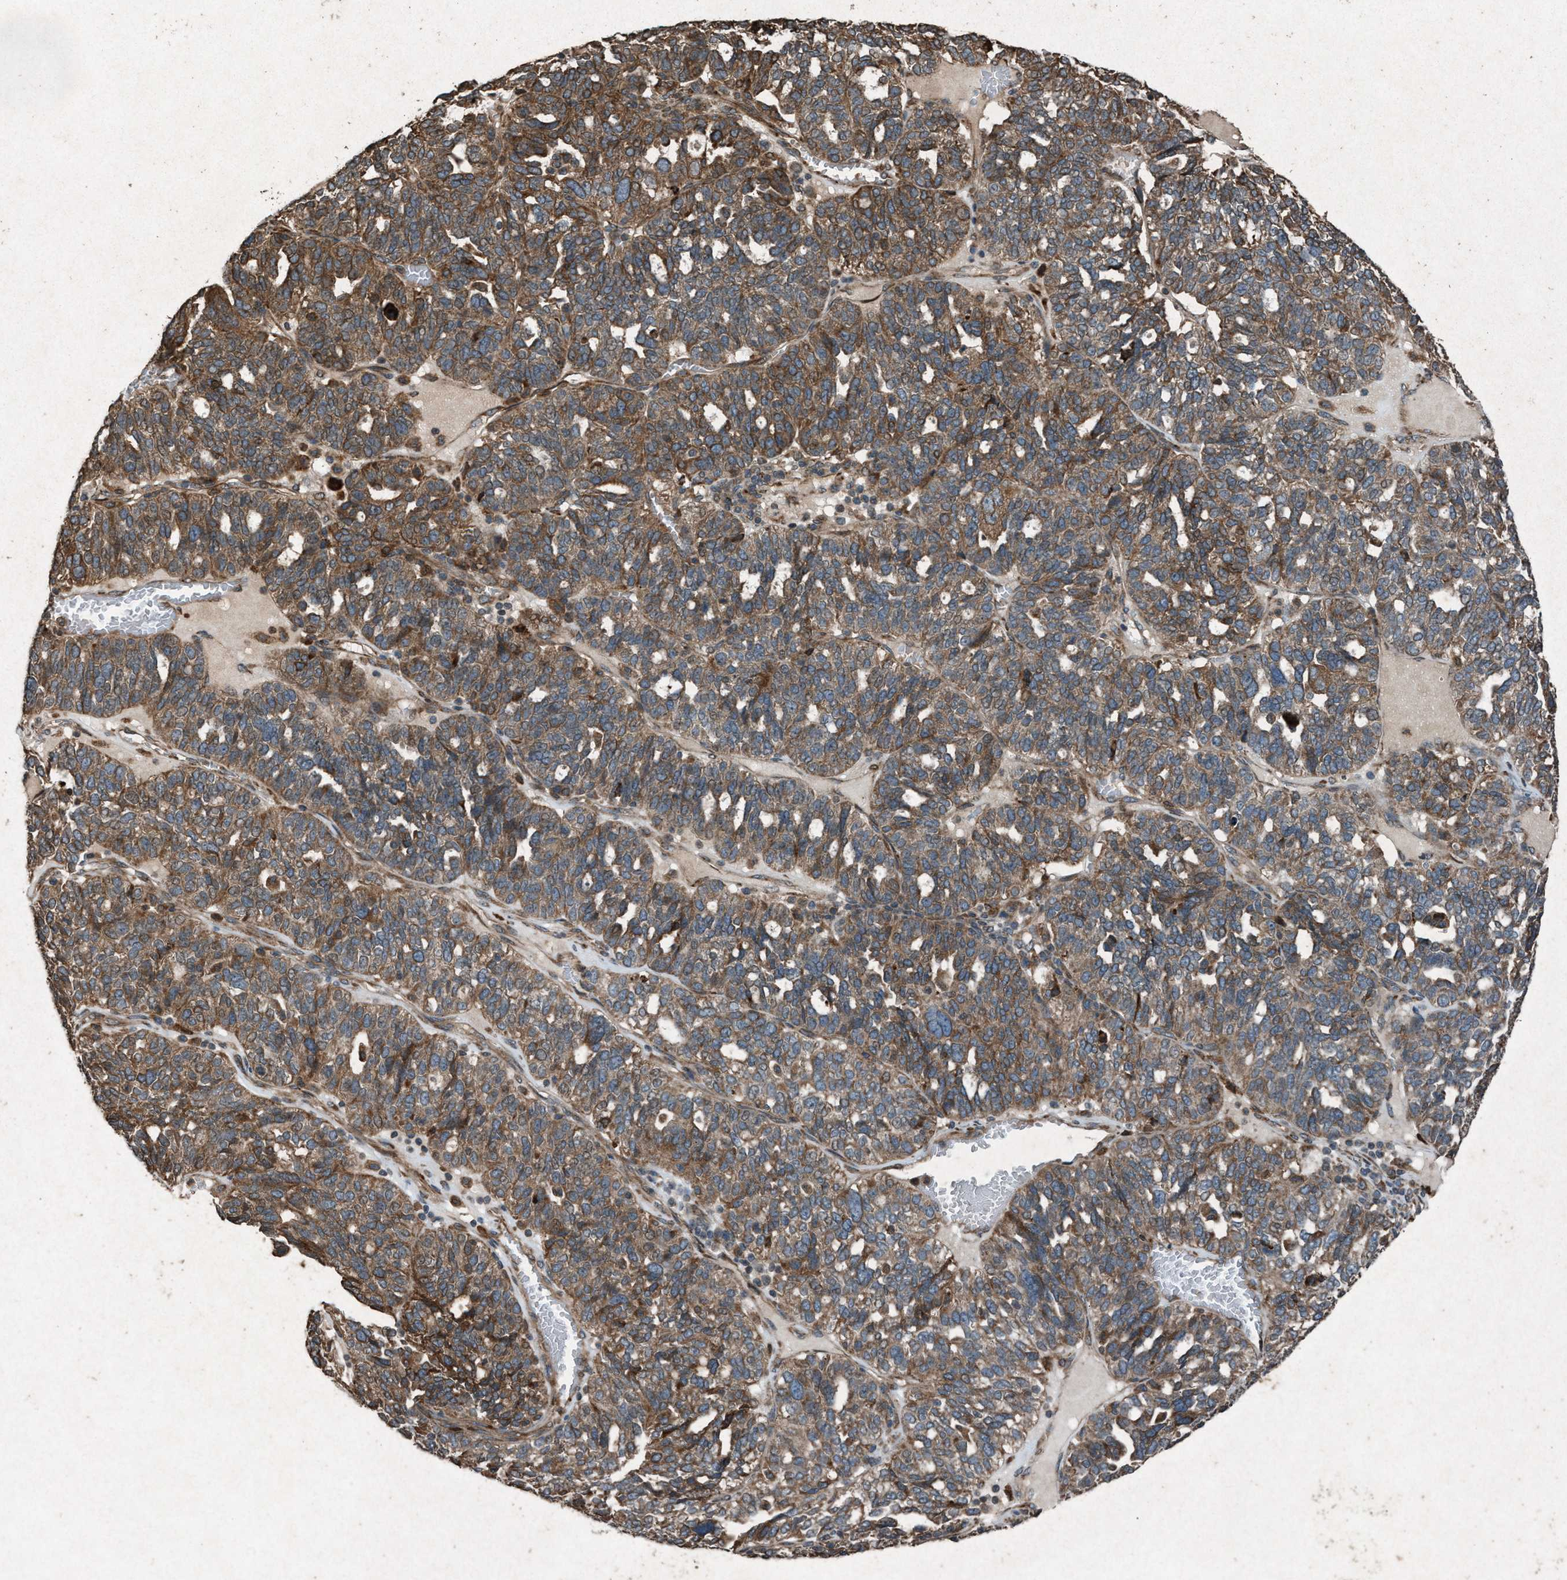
{"staining": {"intensity": "moderate", "quantity": ">75%", "location": "cytoplasmic/membranous"}, "tissue": "ovarian cancer", "cell_type": "Tumor cells", "image_type": "cancer", "snomed": [{"axis": "morphology", "description": "Cystadenocarcinoma, serous, NOS"}, {"axis": "topography", "description": "Ovary"}], "caption": "Protein staining of ovarian cancer tissue exhibits moderate cytoplasmic/membranous staining in about >75% of tumor cells. (Stains: DAB (3,3'-diaminobenzidine) in brown, nuclei in blue, Microscopy: brightfield microscopy at high magnification).", "gene": "CALR", "patient": {"sex": "female", "age": 59}}